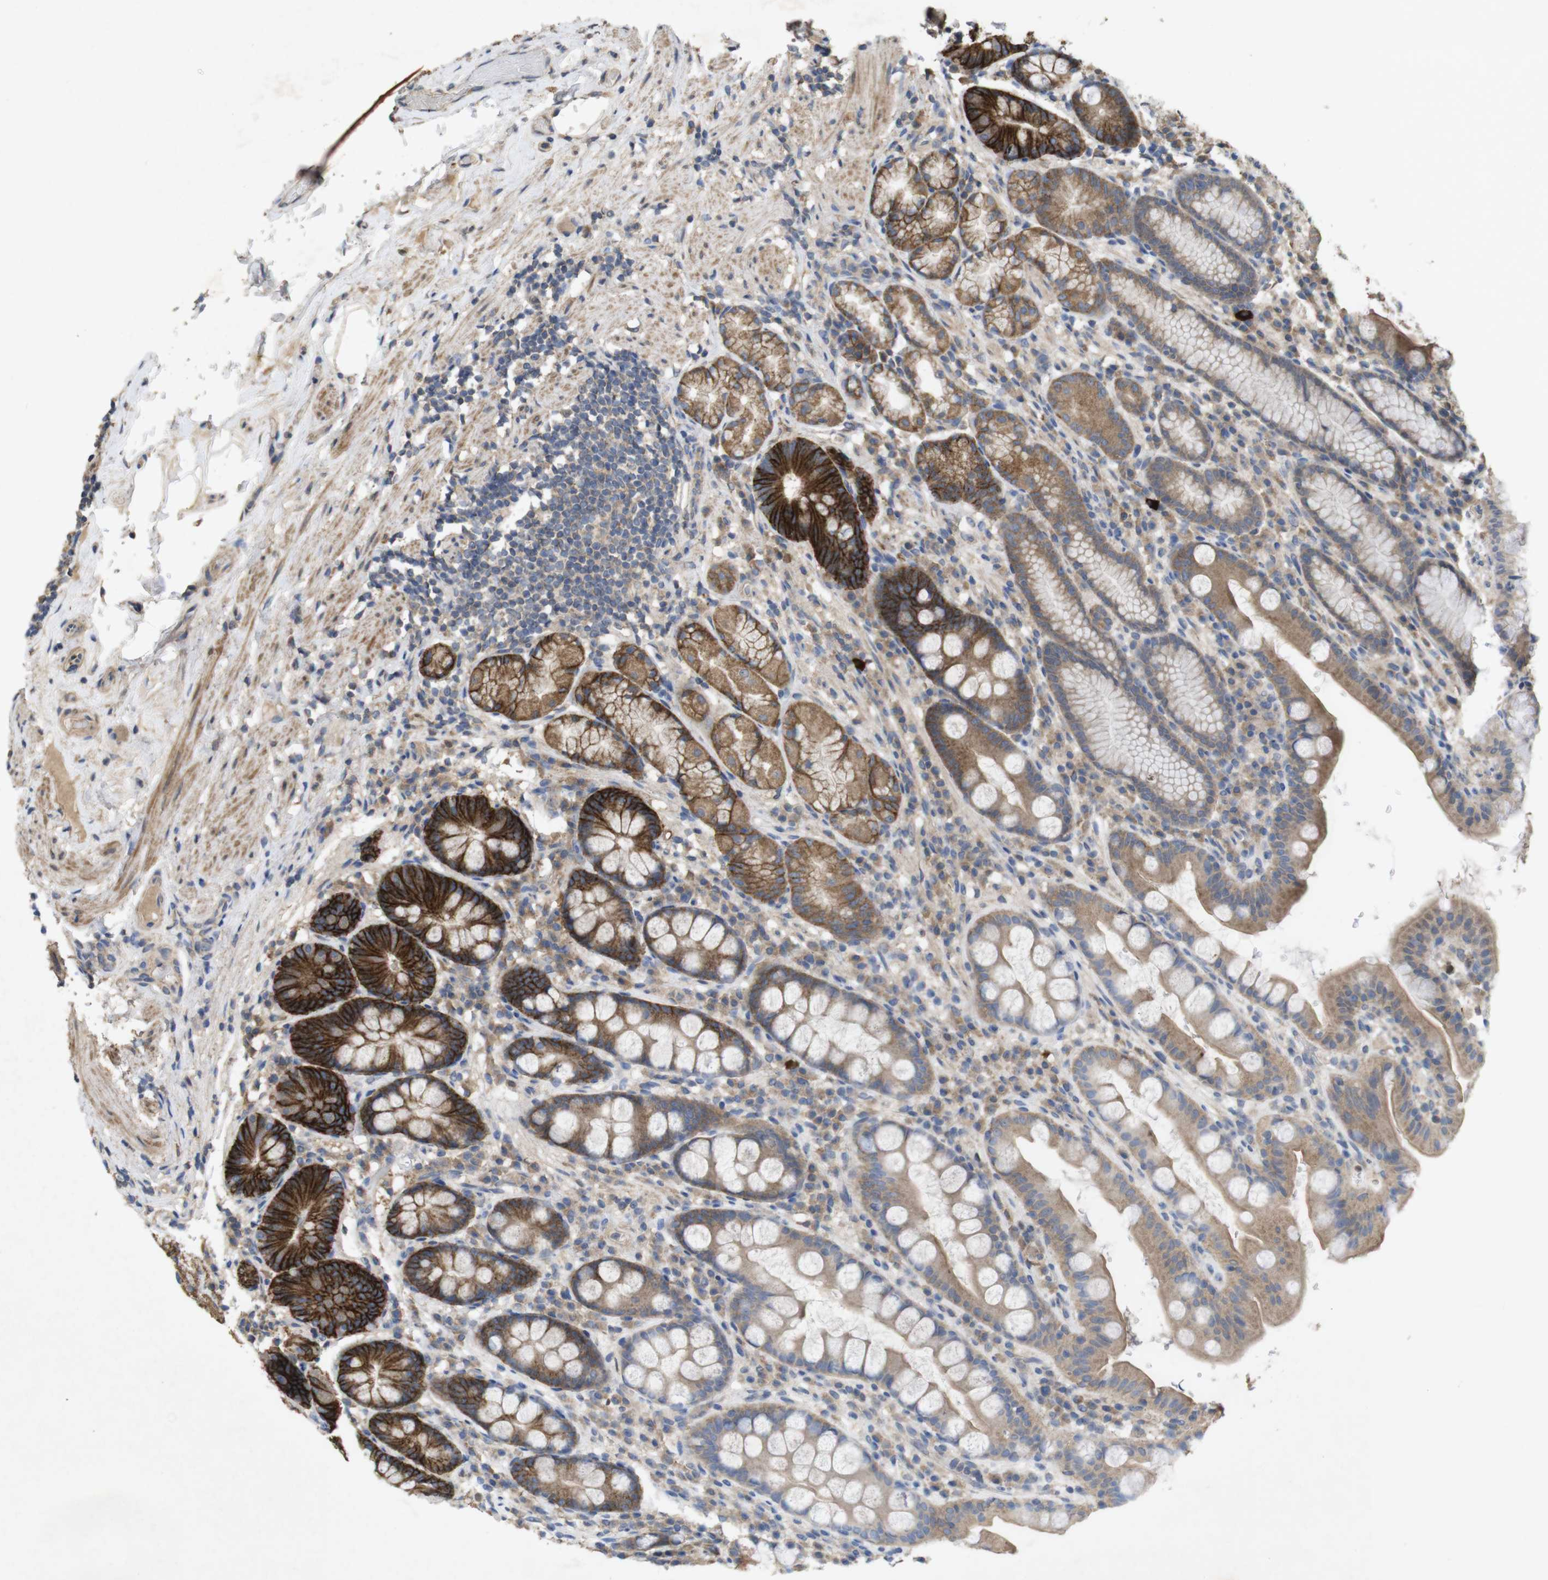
{"staining": {"intensity": "strong", "quantity": "25%-75%", "location": "cytoplasmic/membranous"}, "tissue": "stomach", "cell_type": "Glandular cells", "image_type": "normal", "snomed": [{"axis": "morphology", "description": "Normal tissue, NOS"}, {"axis": "topography", "description": "Stomach, lower"}], "caption": "About 25%-75% of glandular cells in normal human stomach exhibit strong cytoplasmic/membranous protein positivity as visualized by brown immunohistochemical staining.", "gene": "KCNS3", "patient": {"sex": "male", "age": 52}}